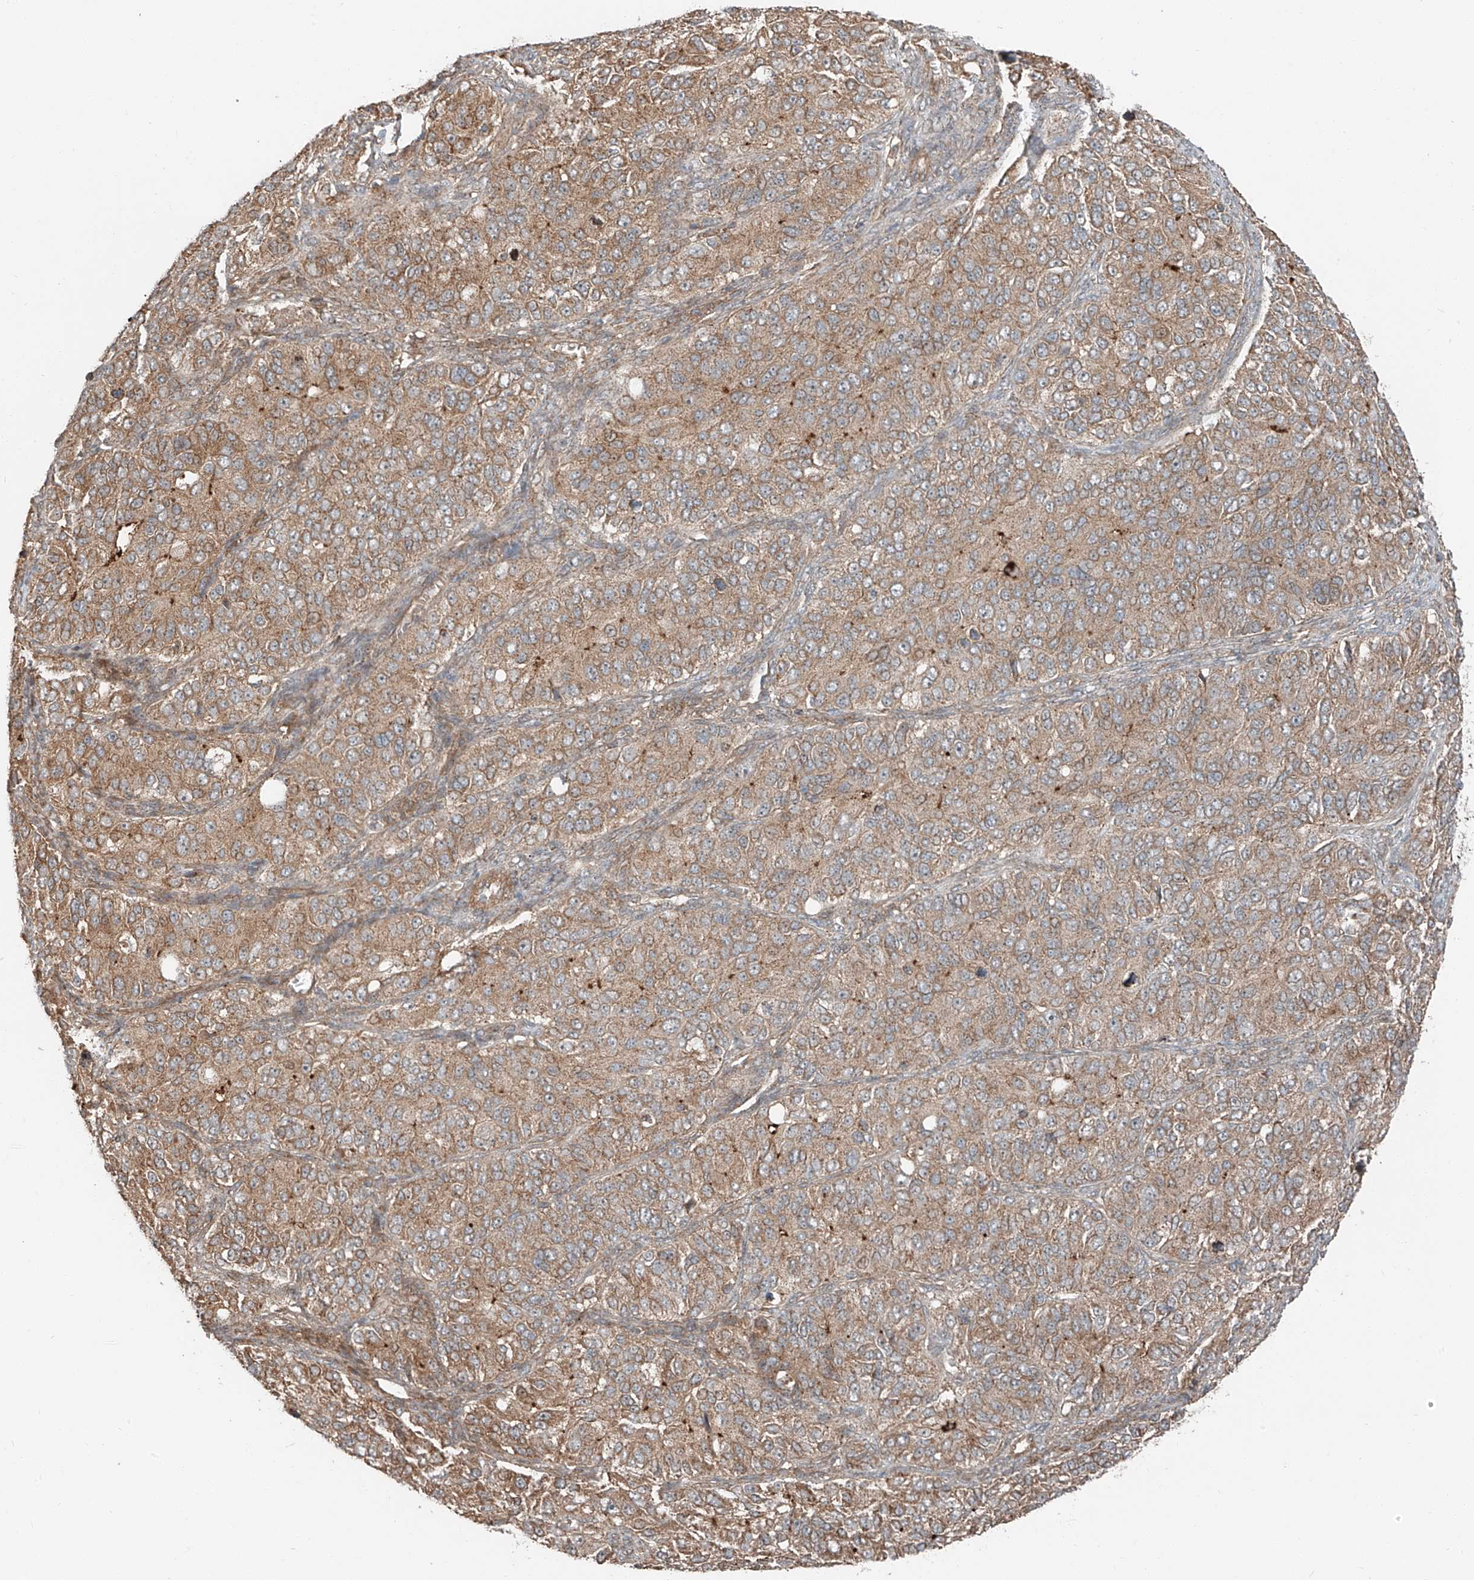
{"staining": {"intensity": "moderate", "quantity": ">75%", "location": "cytoplasmic/membranous"}, "tissue": "ovarian cancer", "cell_type": "Tumor cells", "image_type": "cancer", "snomed": [{"axis": "morphology", "description": "Carcinoma, endometroid"}, {"axis": "topography", "description": "Ovary"}], "caption": "This image displays ovarian cancer stained with IHC to label a protein in brown. The cytoplasmic/membranous of tumor cells show moderate positivity for the protein. Nuclei are counter-stained blue.", "gene": "CEP162", "patient": {"sex": "female", "age": 51}}